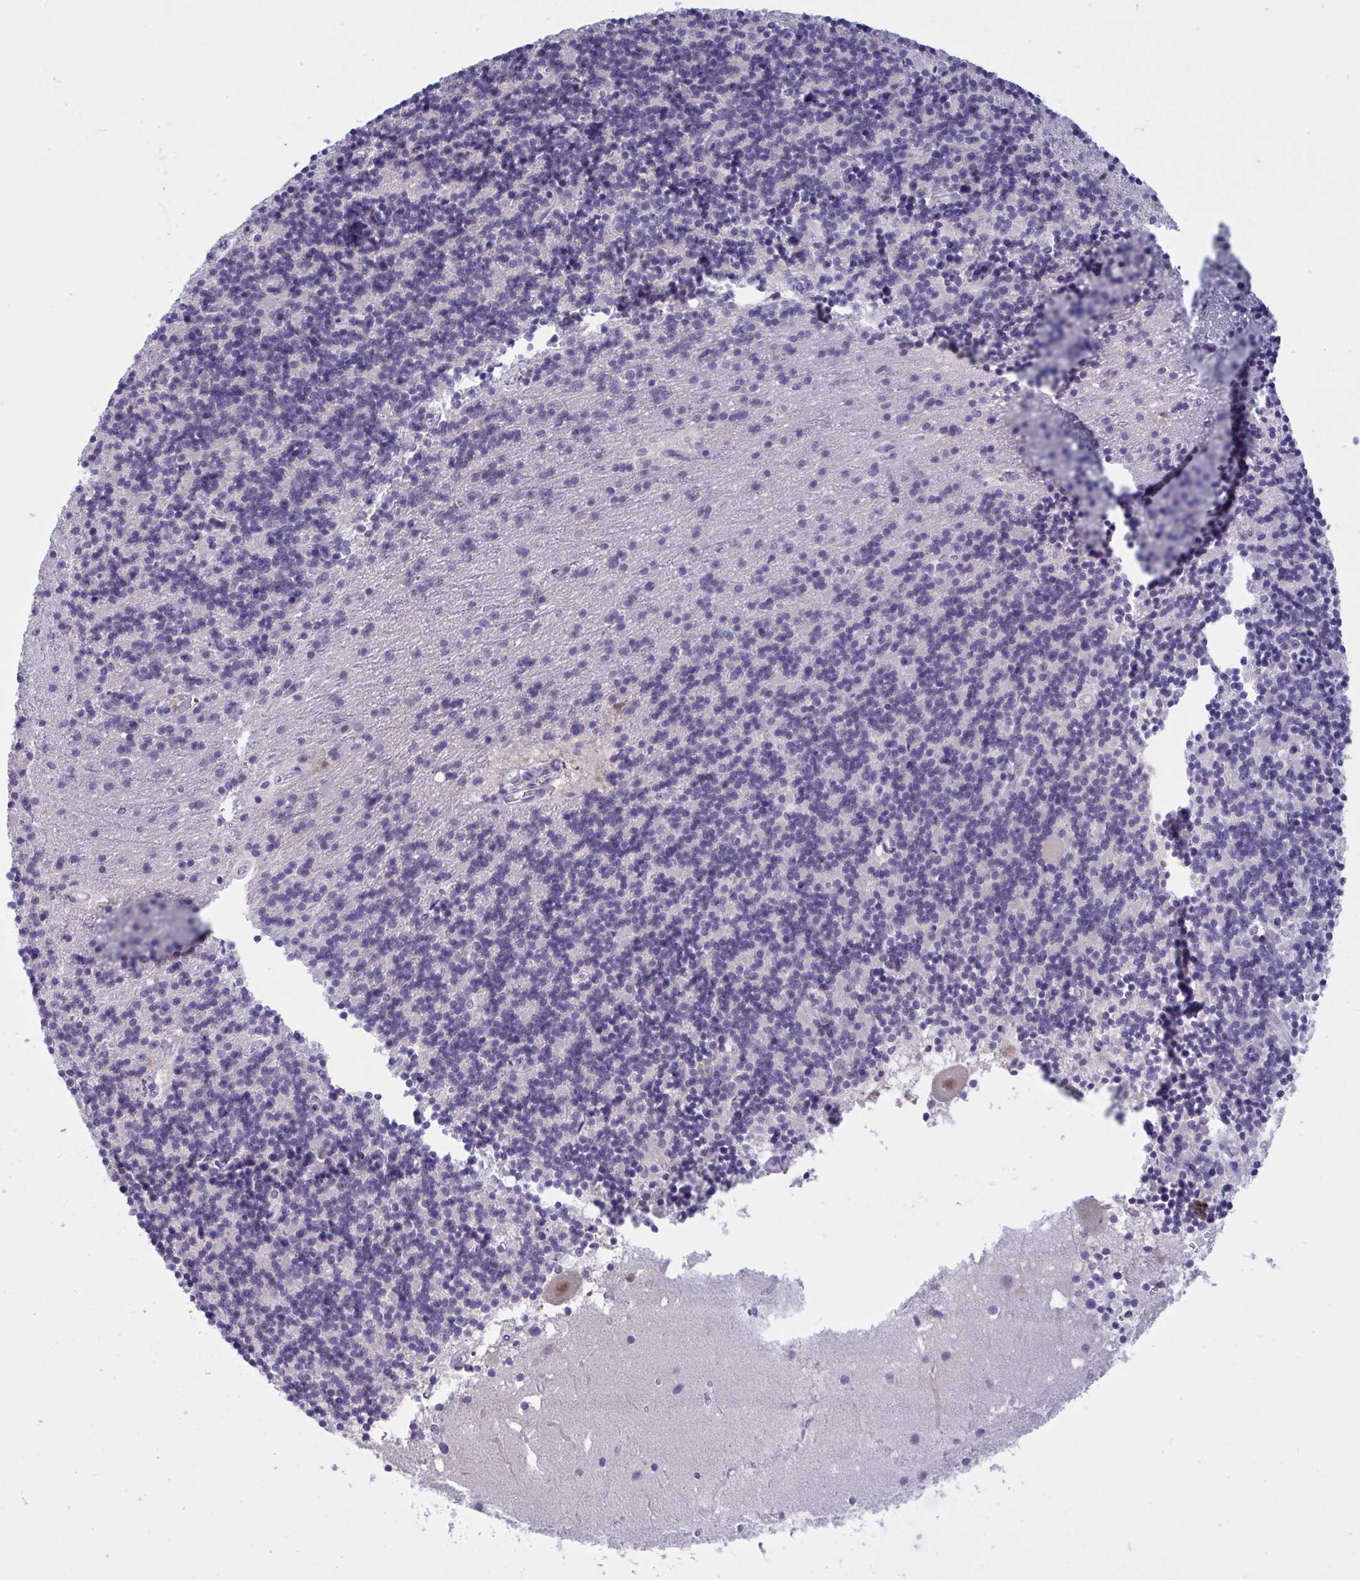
{"staining": {"intensity": "negative", "quantity": "none", "location": "none"}, "tissue": "cerebellum", "cell_type": "Cells in granular layer", "image_type": "normal", "snomed": [{"axis": "morphology", "description": "Normal tissue, NOS"}, {"axis": "topography", "description": "Cerebellum"}], "caption": "Cerebellum stained for a protein using immunohistochemistry (IHC) displays no expression cells in granular layer.", "gene": "SERPINB13", "patient": {"sex": "male", "age": 54}}